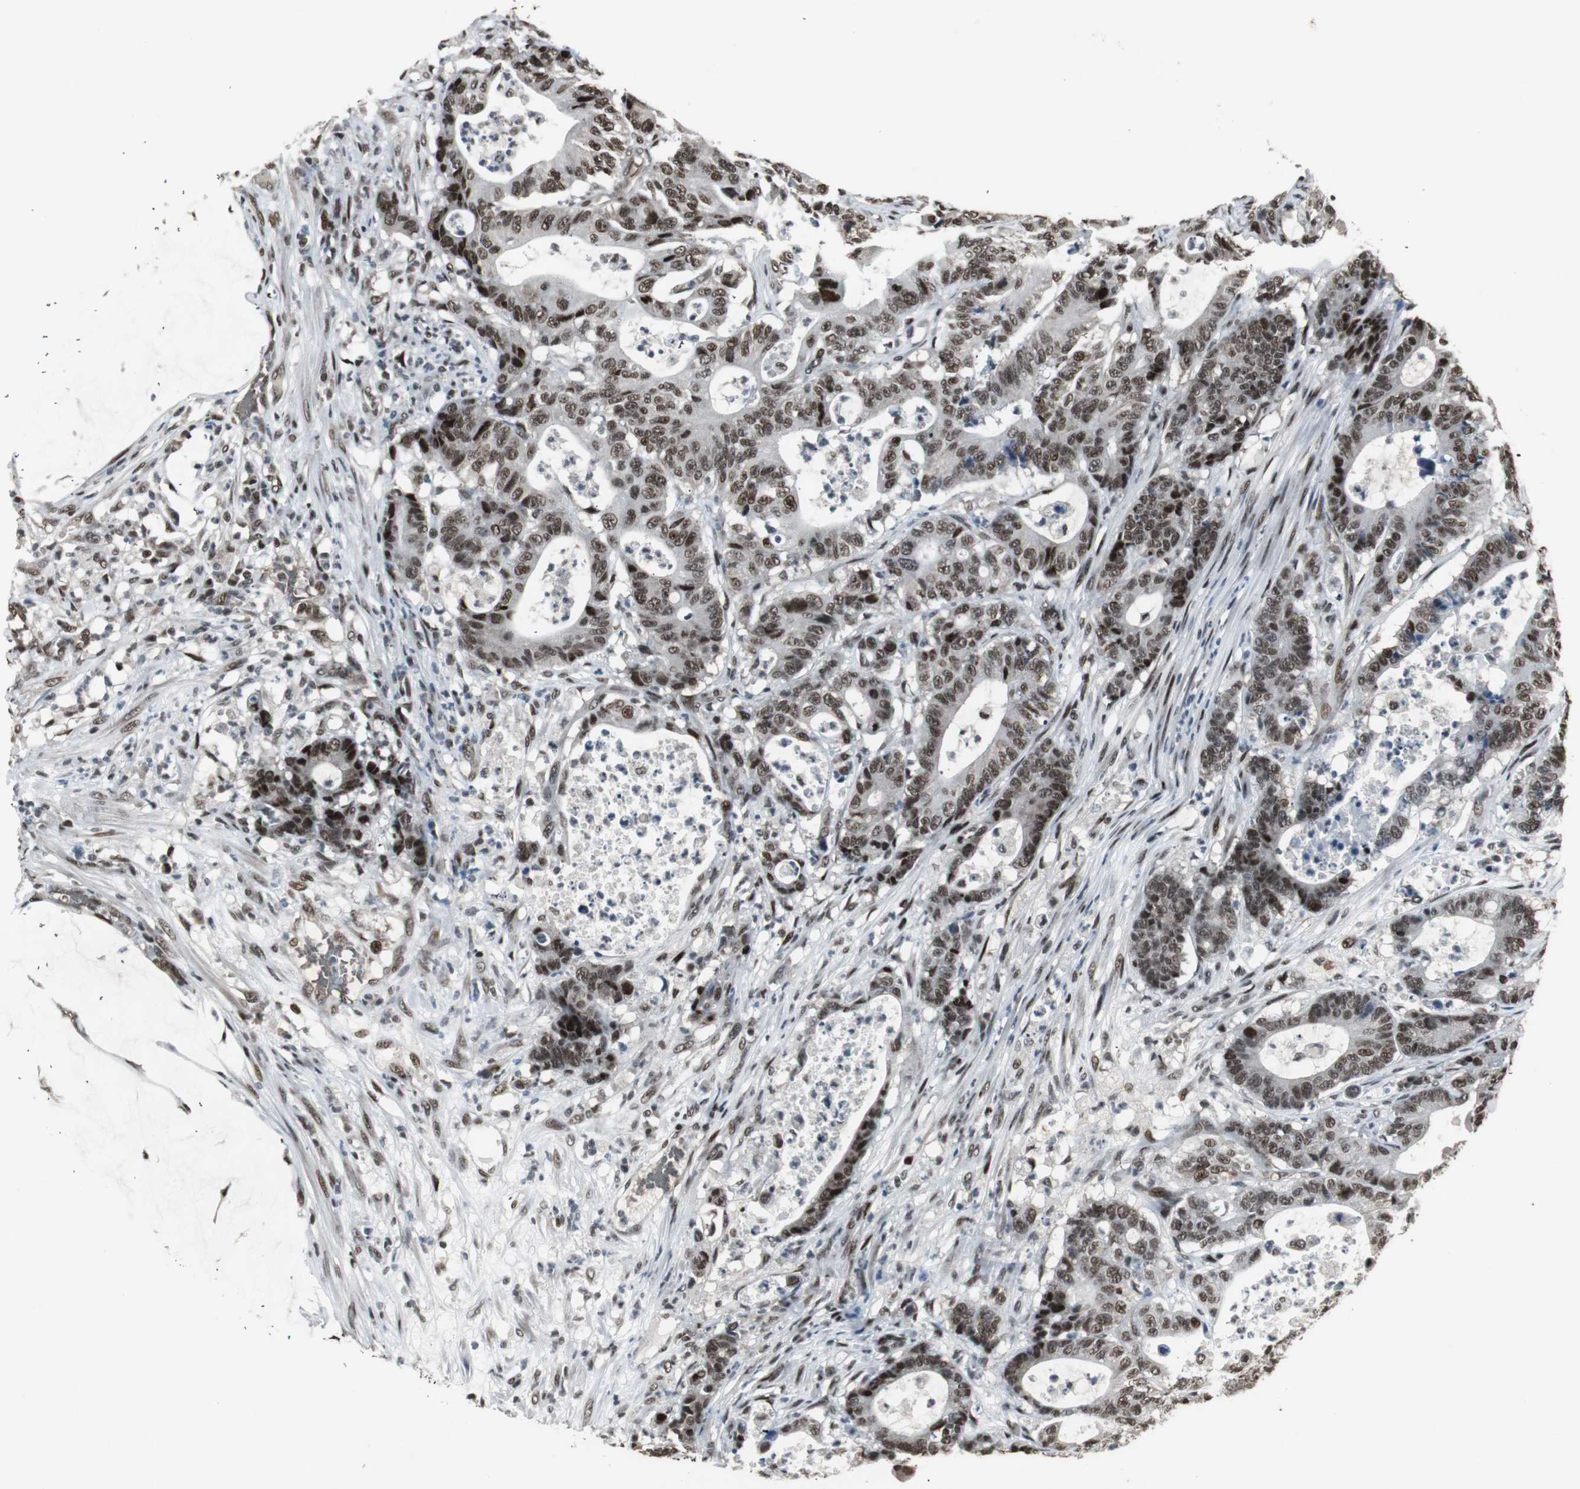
{"staining": {"intensity": "strong", "quantity": ">75%", "location": "nuclear"}, "tissue": "colorectal cancer", "cell_type": "Tumor cells", "image_type": "cancer", "snomed": [{"axis": "morphology", "description": "Adenocarcinoma, NOS"}, {"axis": "topography", "description": "Colon"}], "caption": "An immunohistochemistry (IHC) histopathology image of tumor tissue is shown. Protein staining in brown labels strong nuclear positivity in colorectal adenocarcinoma within tumor cells. Nuclei are stained in blue.", "gene": "TAF5", "patient": {"sex": "female", "age": 84}}